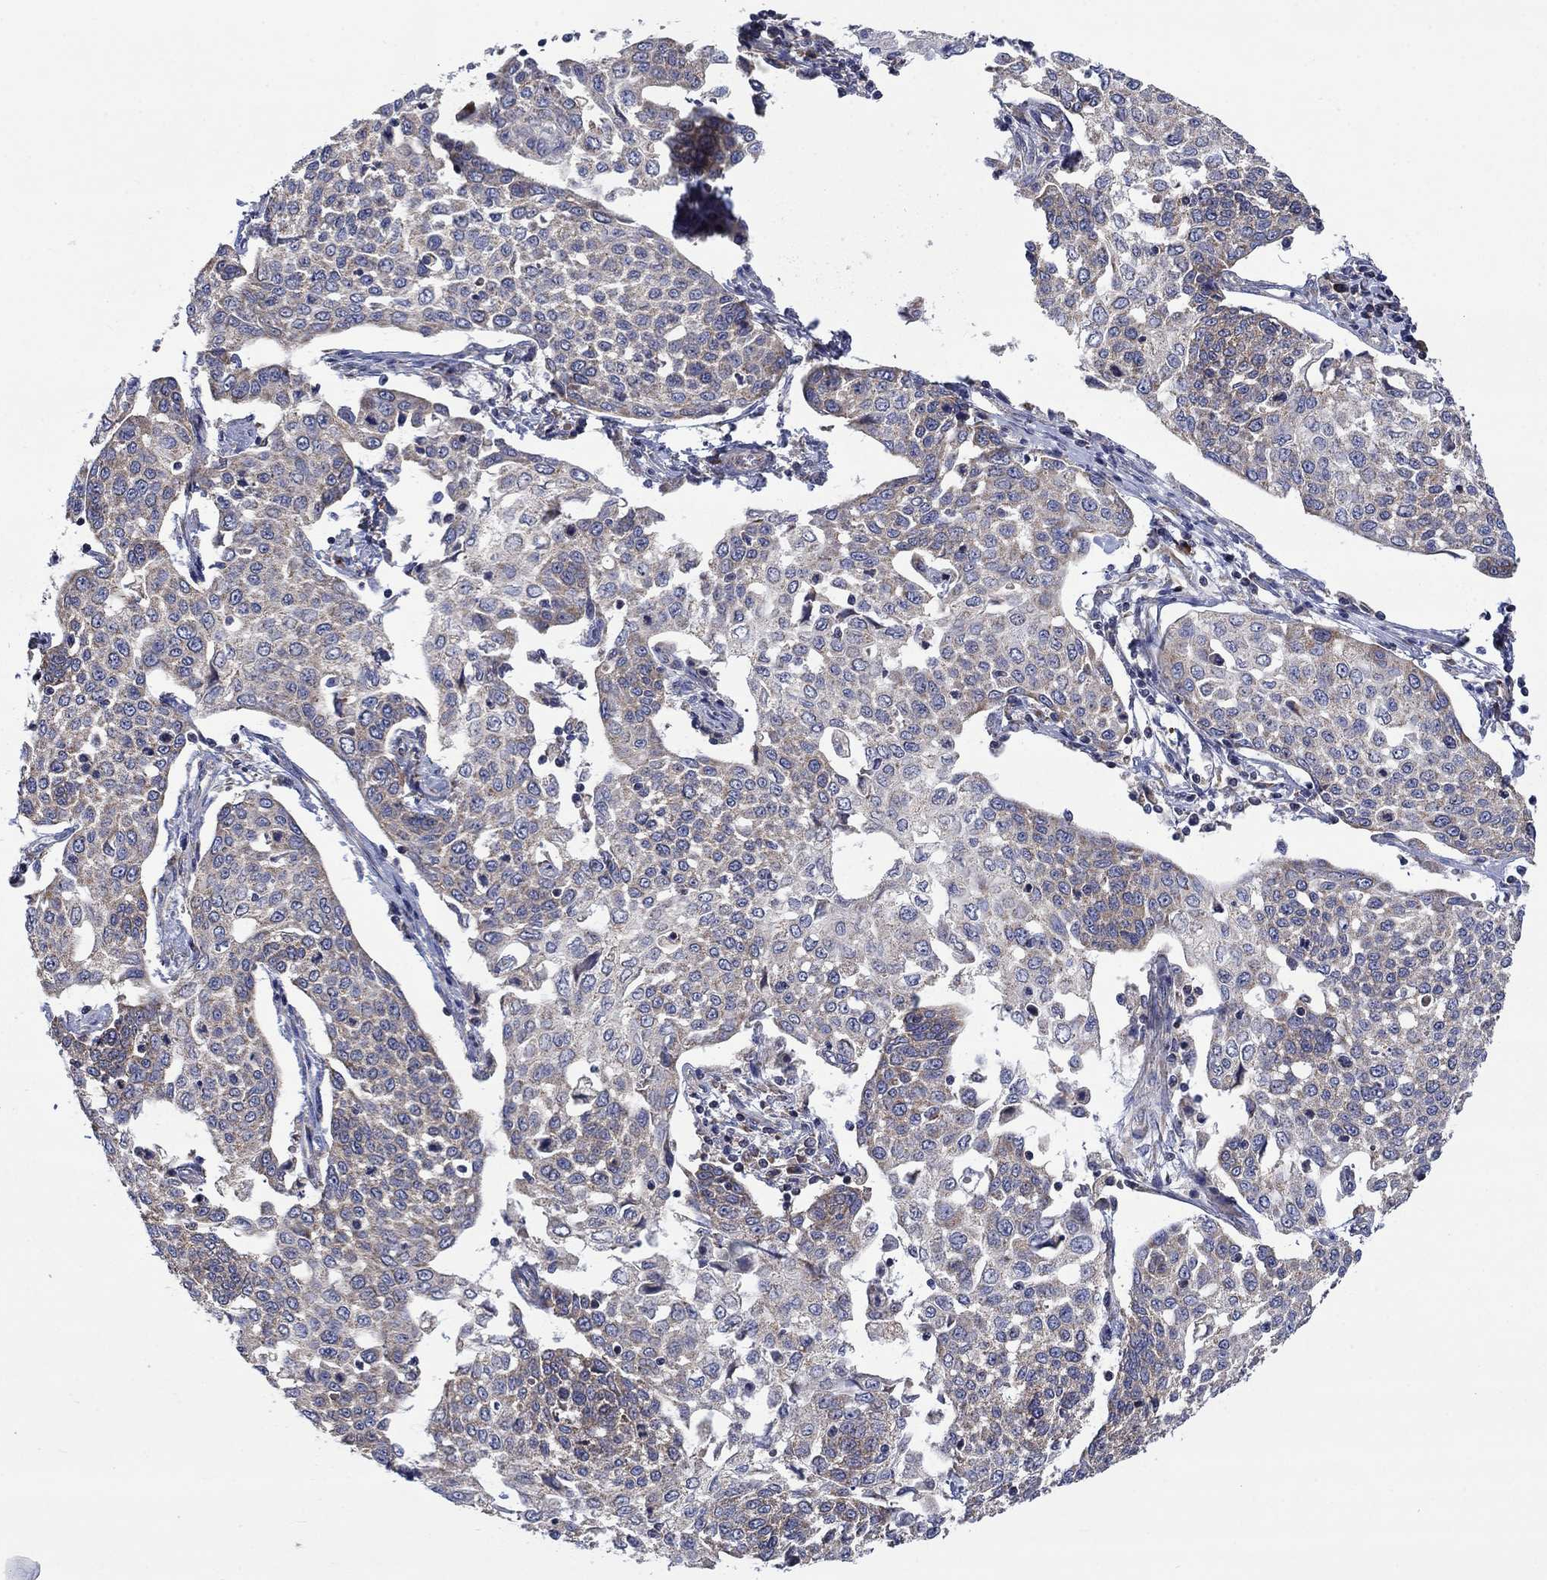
{"staining": {"intensity": "weak", "quantity": "25%-75%", "location": "cytoplasmic/membranous"}, "tissue": "cervical cancer", "cell_type": "Tumor cells", "image_type": "cancer", "snomed": [{"axis": "morphology", "description": "Squamous cell carcinoma, NOS"}, {"axis": "topography", "description": "Cervix"}], "caption": "A brown stain highlights weak cytoplasmic/membranous expression of a protein in human cervical cancer tumor cells.", "gene": "RPLP0", "patient": {"sex": "female", "age": 34}}